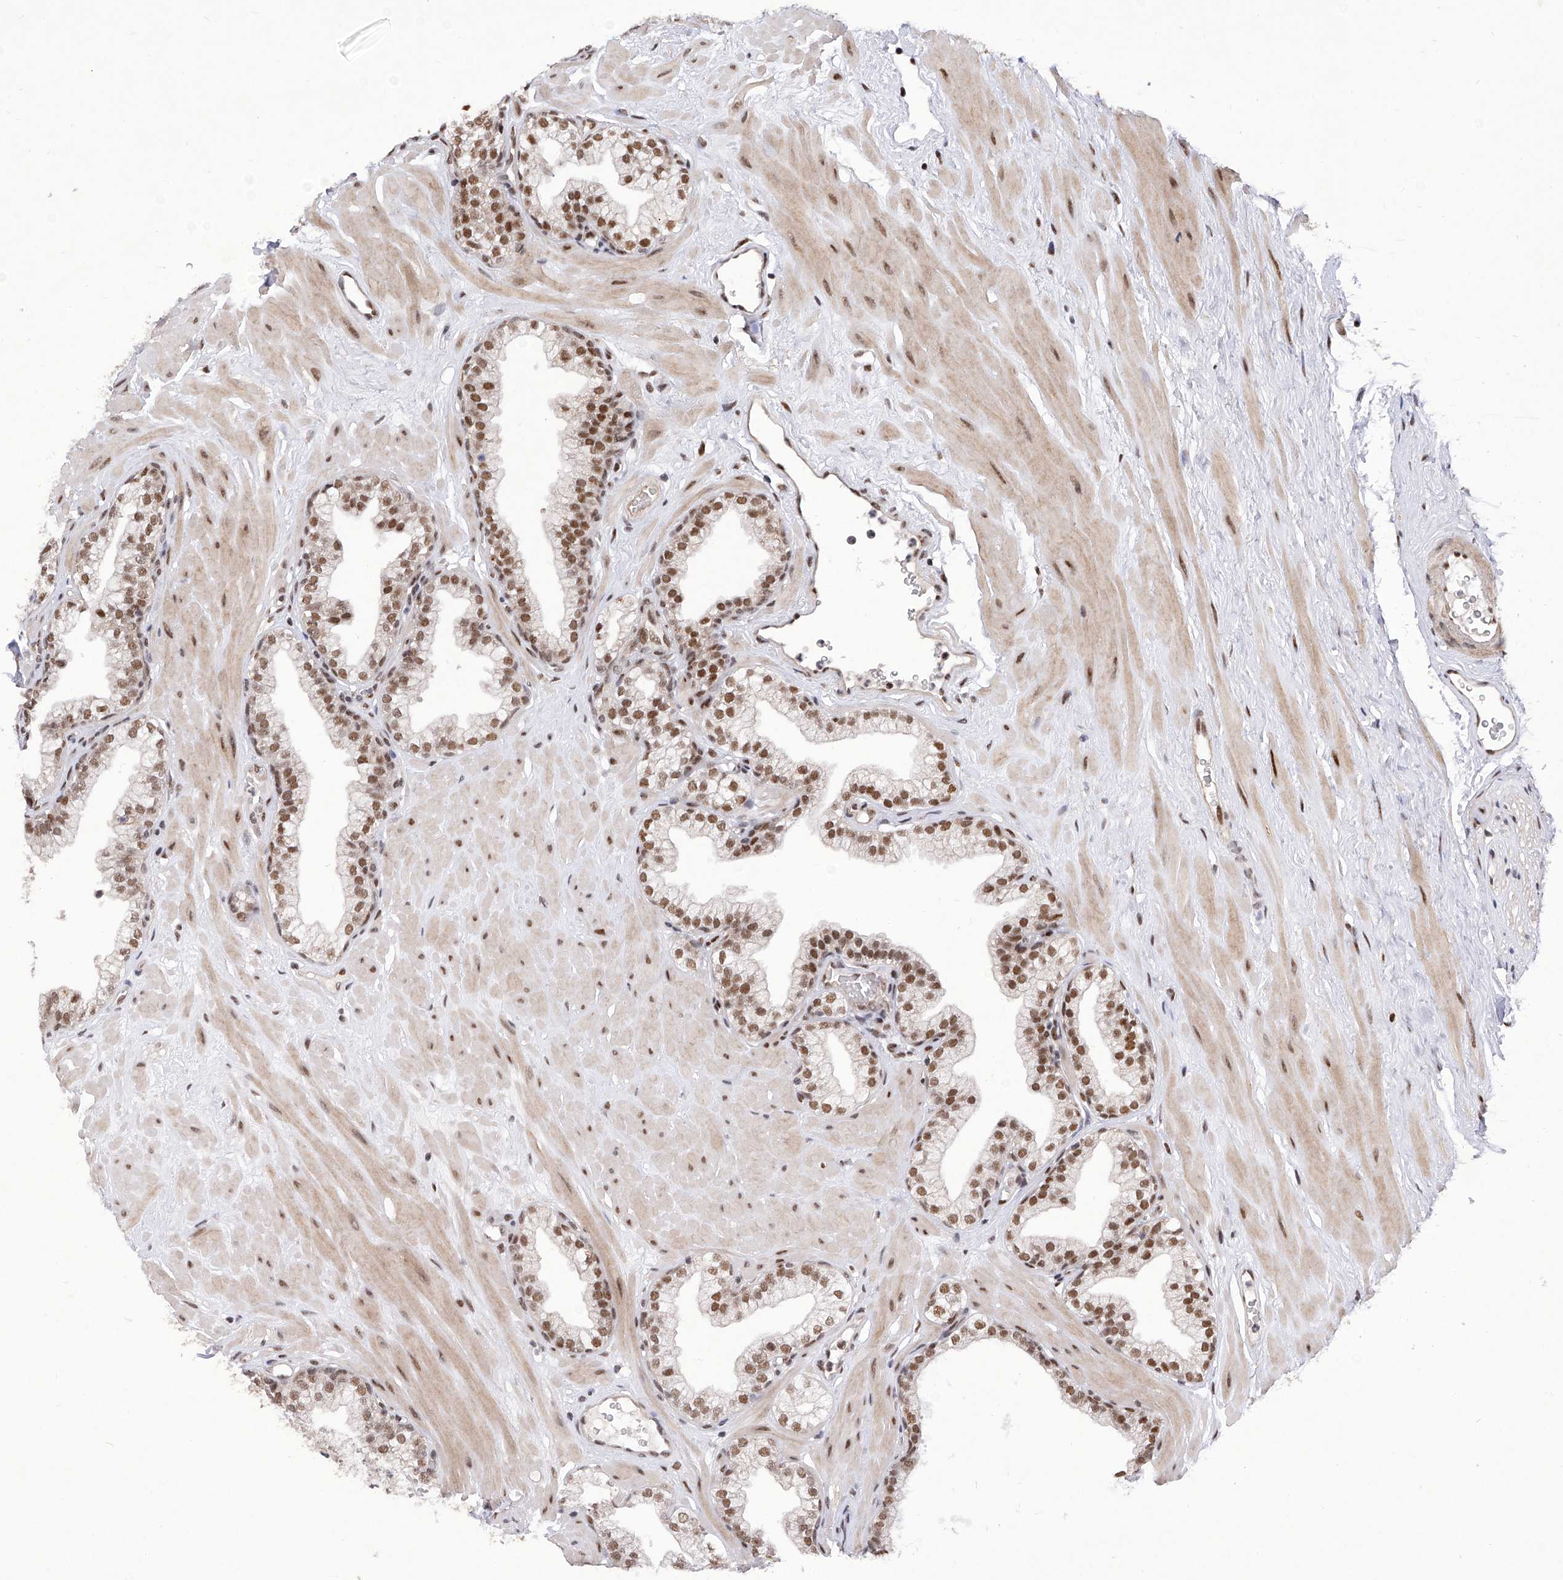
{"staining": {"intensity": "moderate", "quantity": ">75%", "location": "nuclear"}, "tissue": "prostate", "cell_type": "Glandular cells", "image_type": "normal", "snomed": [{"axis": "morphology", "description": "Normal tissue, NOS"}, {"axis": "morphology", "description": "Urothelial carcinoma, Low grade"}, {"axis": "topography", "description": "Urinary bladder"}, {"axis": "topography", "description": "Prostate"}], "caption": "Immunohistochemical staining of unremarkable prostate demonstrates moderate nuclear protein expression in approximately >75% of glandular cells. (Stains: DAB in brown, nuclei in blue, Microscopy: brightfield microscopy at high magnification).", "gene": "RAD54L", "patient": {"sex": "male", "age": 60}}